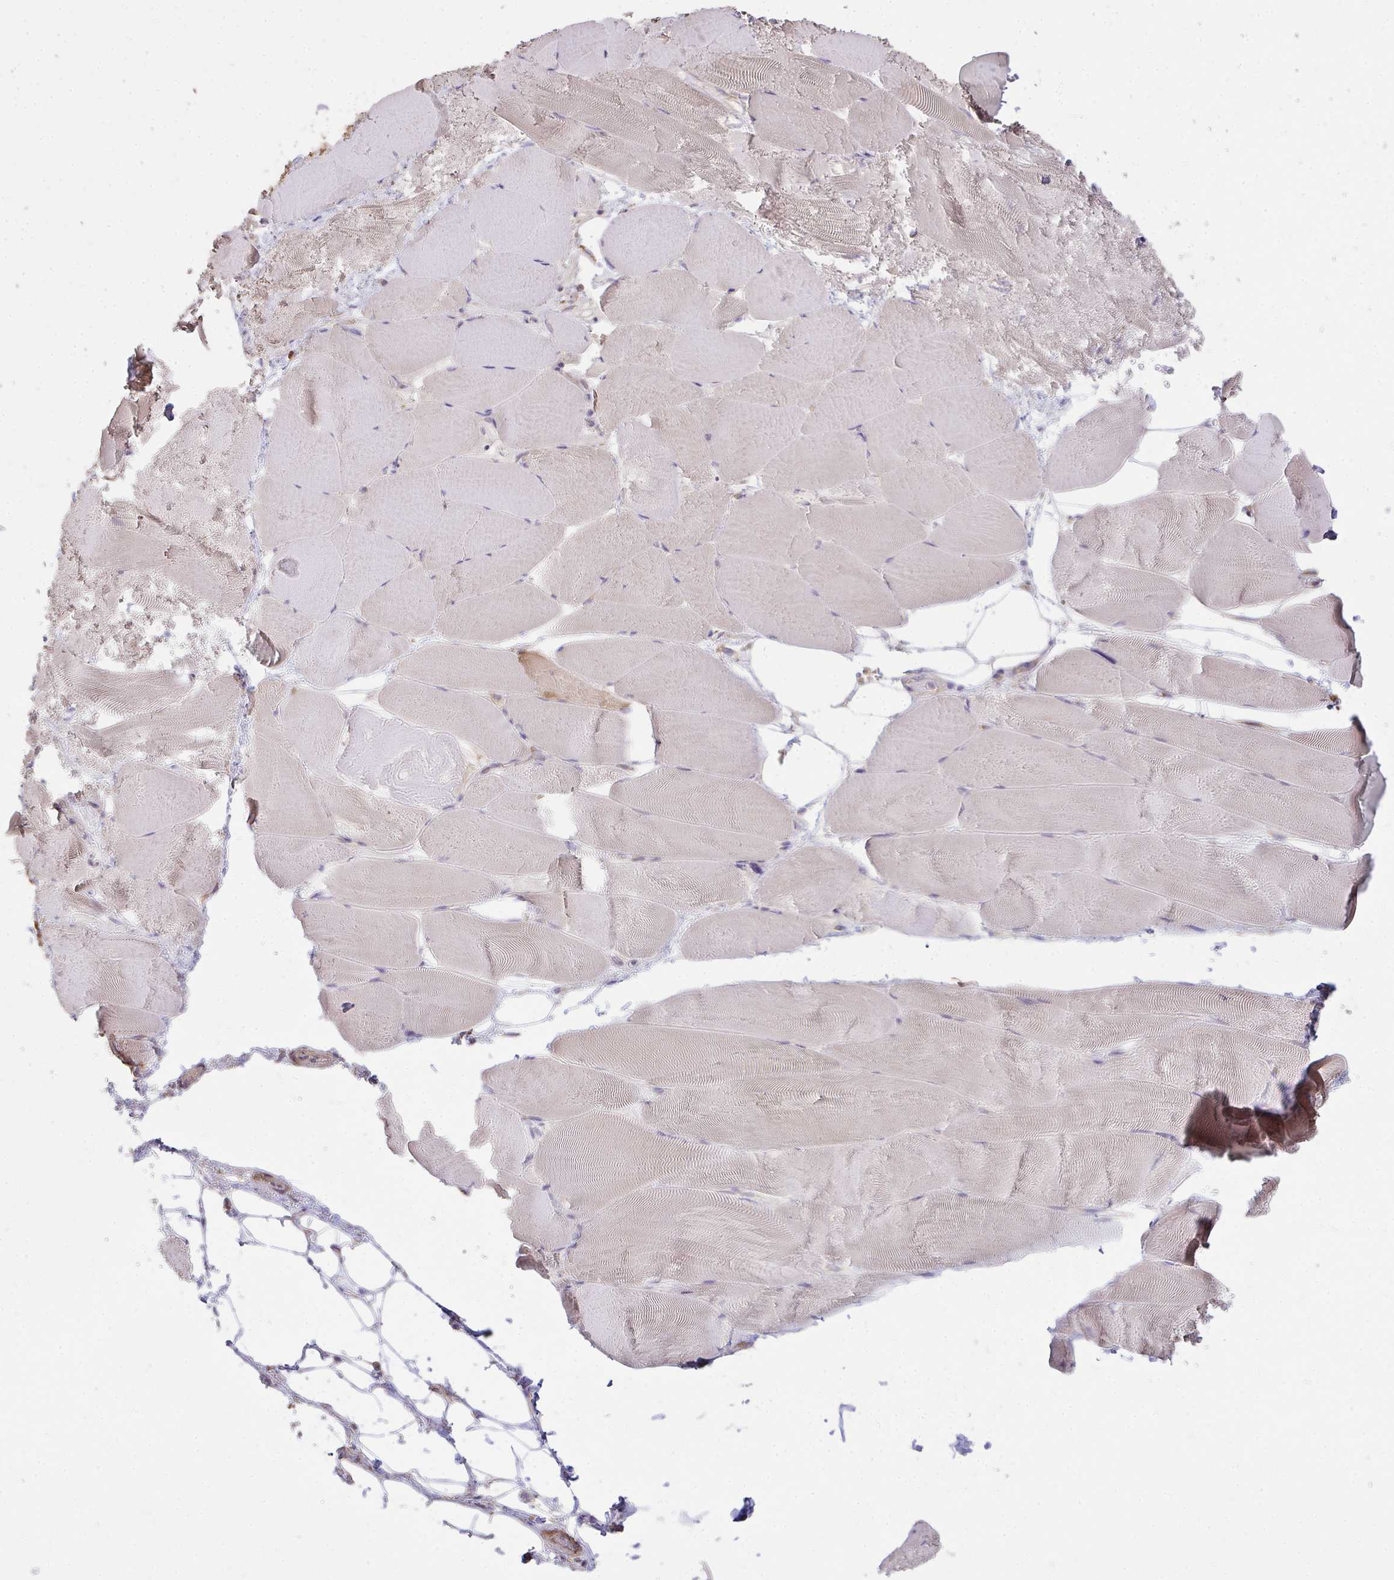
{"staining": {"intensity": "negative", "quantity": "none", "location": "none"}, "tissue": "skeletal muscle", "cell_type": "Myocytes", "image_type": "normal", "snomed": [{"axis": "morphology", "description": "Normal tissue, NOS"}, {"axis": "topography", "description": "Skeletal muscle"}], "caption": "This is an IHC photomicrograph of unremarkable human skeletal muscle. There is no expression in myocytes.", "gene": "BRINP3", "patient": {"sex": "female", "age": 64}}